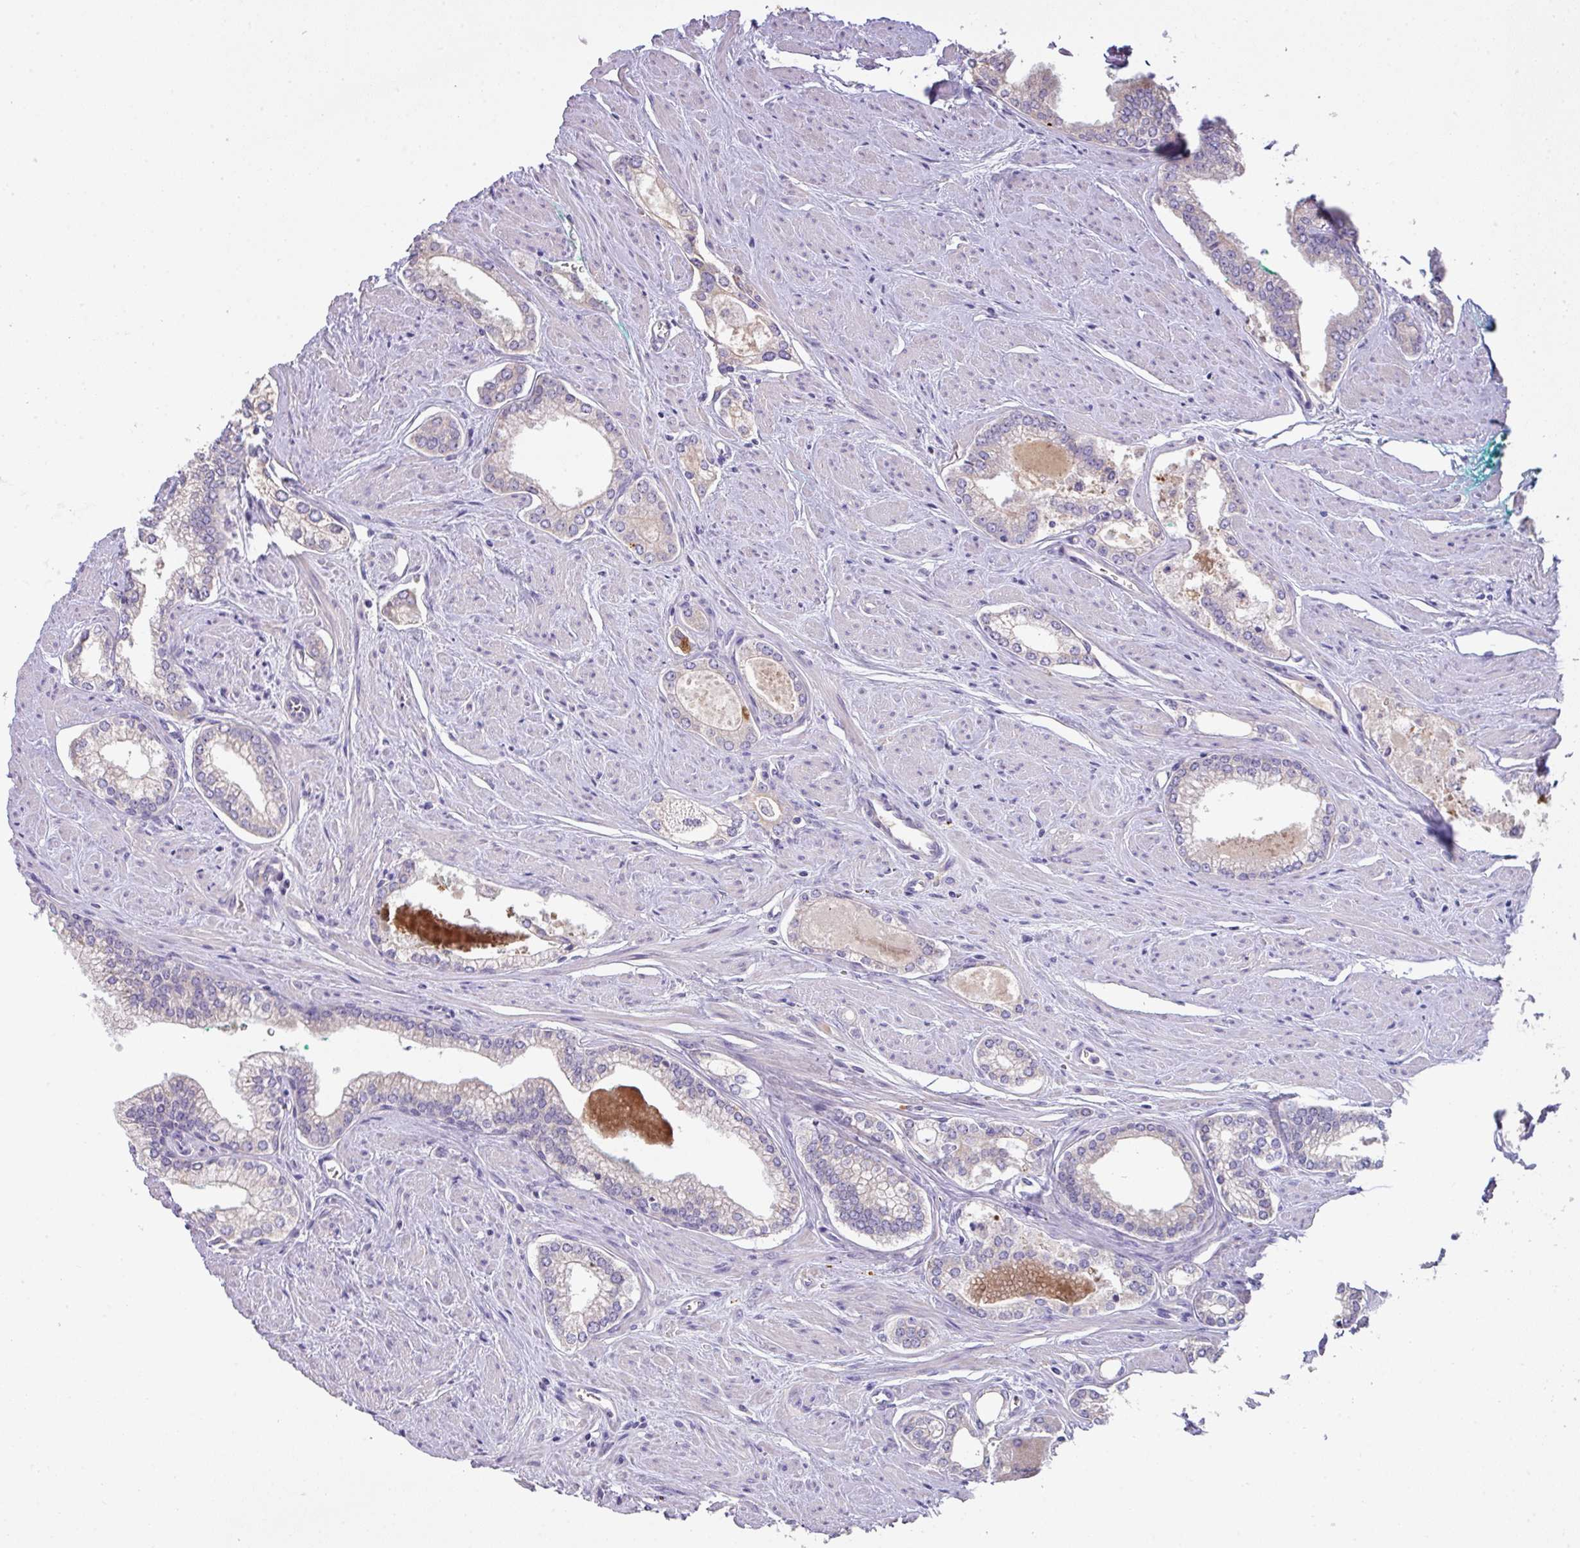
{"staining": {"intensity": "negative", "quantity": "none", "location": "none"}, "tissue": "prostate cancer", "cell_type": "Tumor cells", "image_type": "cancer", "snomed": [{"axis": "morphology", "description": "Adenocarcinoma, Low grade"}, {"axis": "topography", "description": "Prostate and seminal vesicle, NOS"}], "caption": "This is a micrograph of immunohistochemistry (IHC) staining of prostate low-grade adenocarcinoma, which shows no staining in tumor cells. (Brightfield microscopy of DAB immunohistochemistry (IHC) at high magnification).", "gene": "OR6C6", "patient": {"sex": "male", "age": 60}}